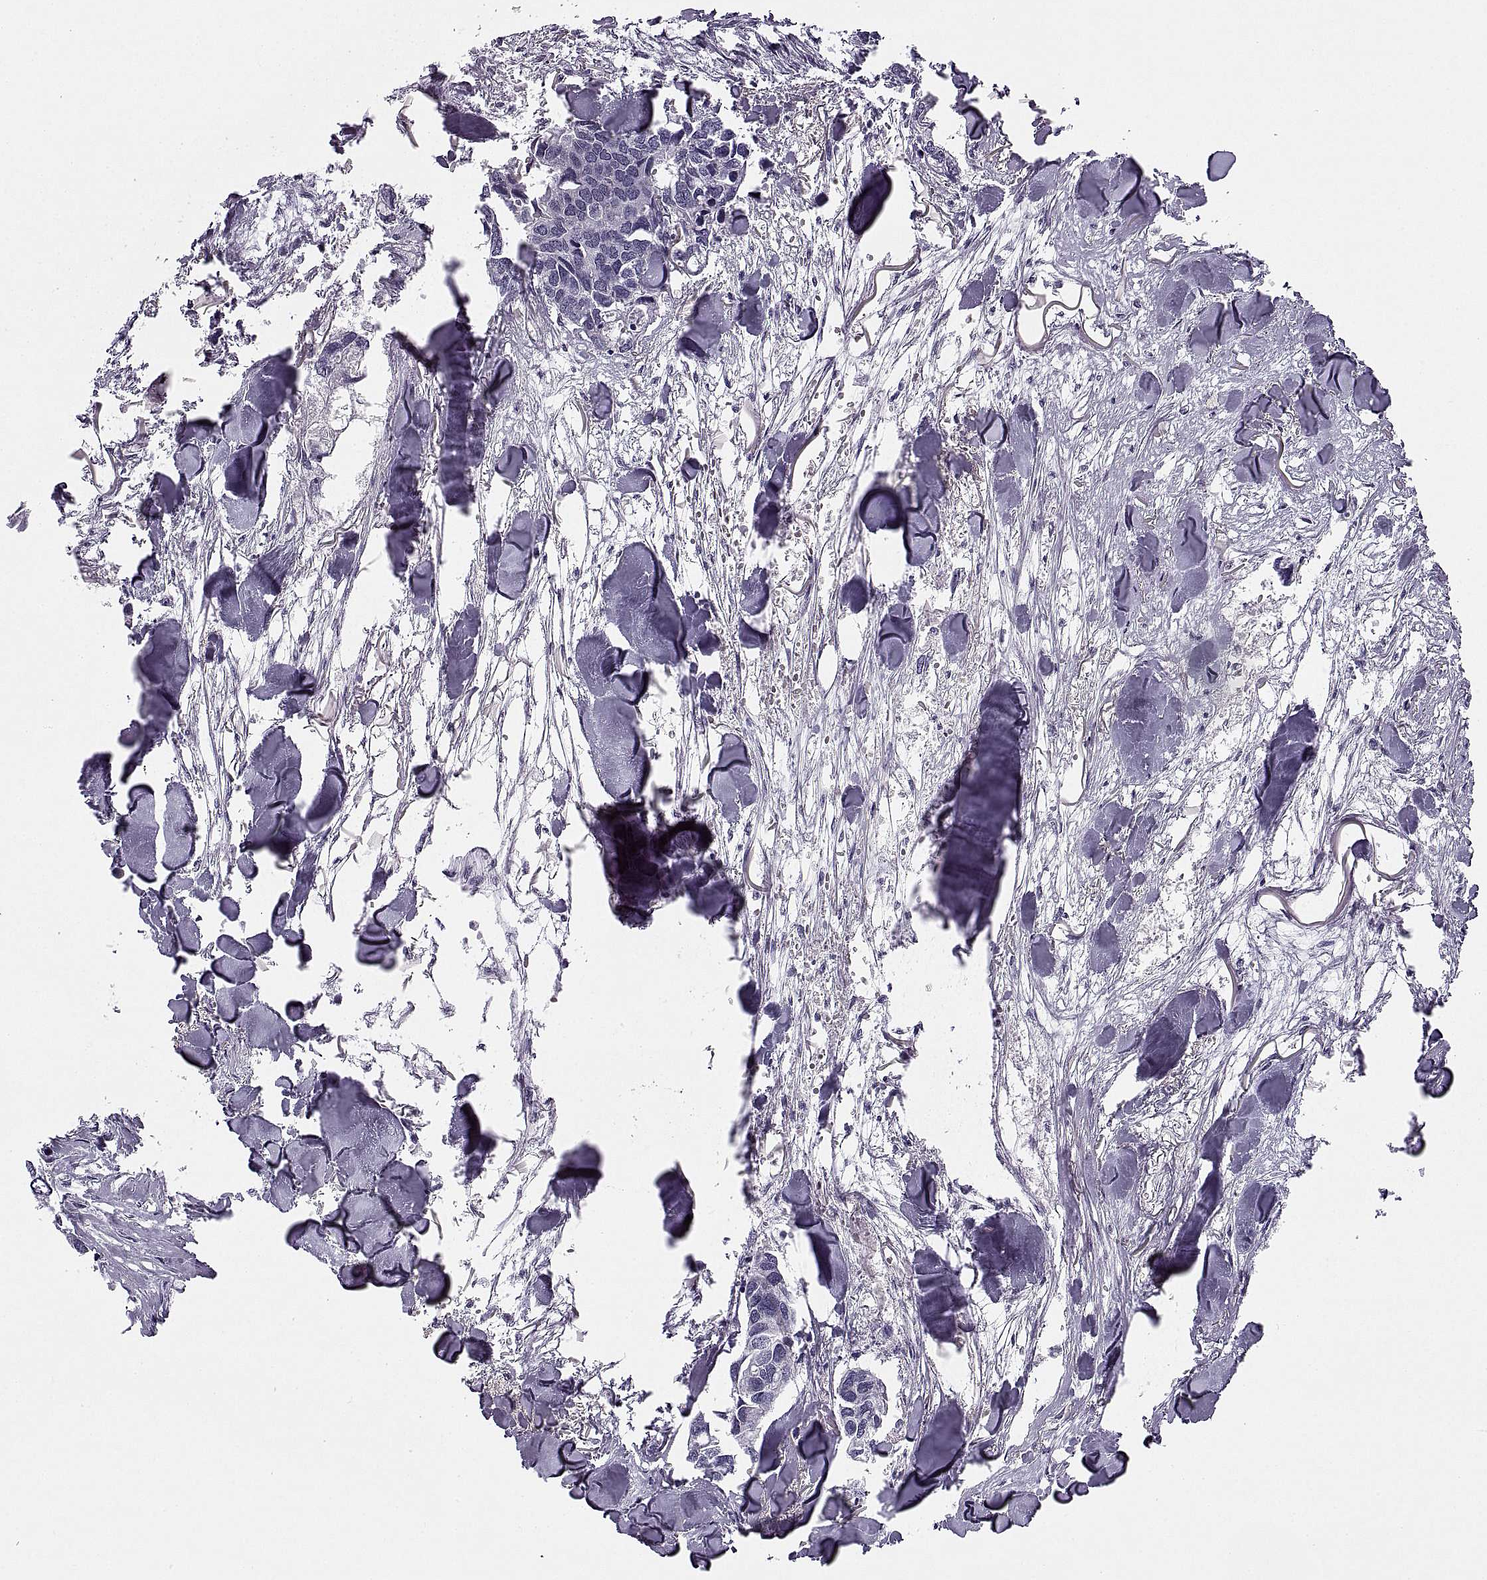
{"staining": {"intensity": "negative", "quantity": "none", "location": "none"}, "tissue": "breast cancer", "cell_type": "Tumor cells", "image_type": "cancer", "snomed": [{"axis": "morphology", "description": "Duct carcinoma"}, {"axis": "topography", "description": "Breast"}], "caption": "IHC histopathology image of human breast infiltrating ductal carcinoma stained for a protein (brown), which displays no expression in tumor cells. (Stains: DAB IHC with hematoxylin counter stain, Microscopy: brightfield microscopy at high magnification).", "gene": "TBC1D3G", "patient": {"sex": "female", "age": 83}}